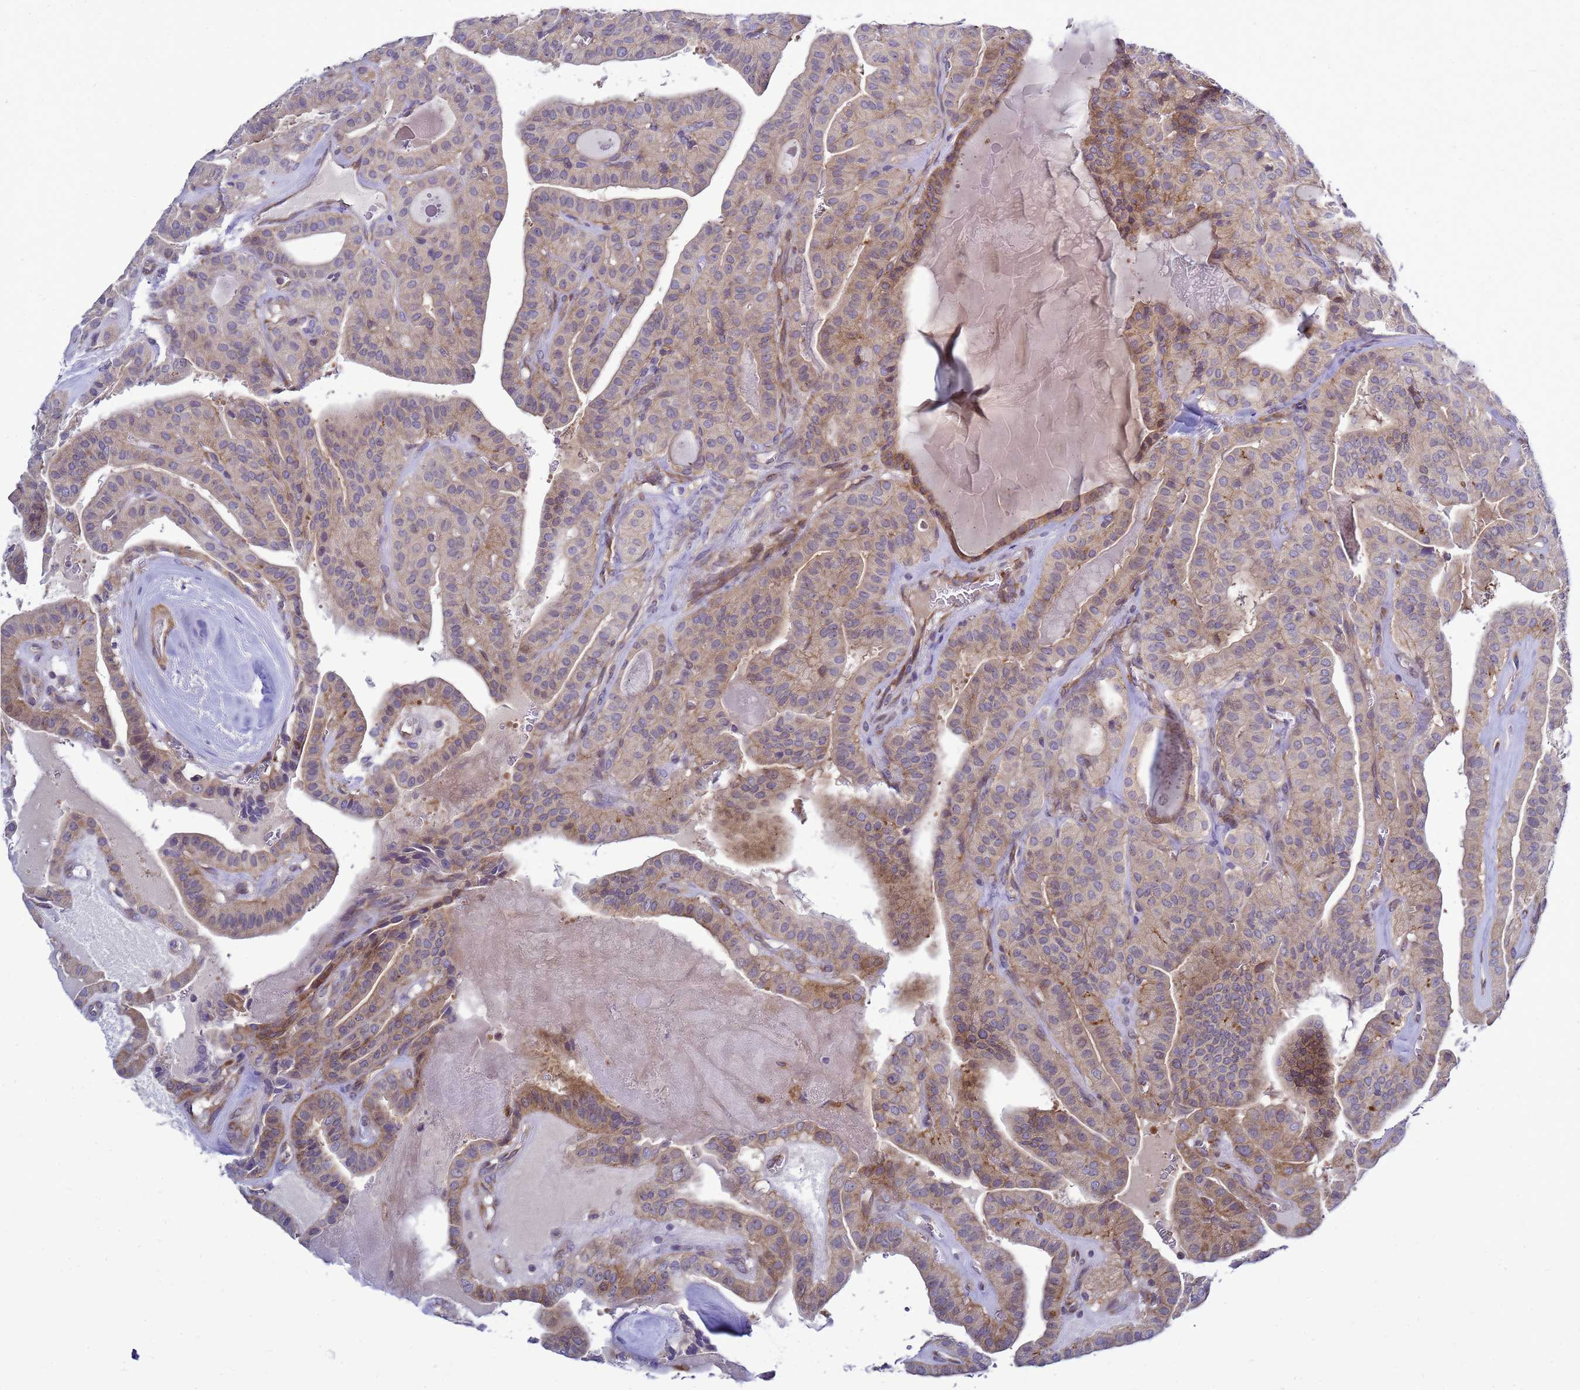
{"staining": {"intensity": "moderate", "quantity": "25%-75%", "location": "cytoplasmic/membranous"}, "tissue": "thyroid cancer", "cell_type": "Tumor cells", "image_type": "cancer", "snomed": [{"axis": "morphology", "description": "Papillary adenocarcinoma, NOS"}, {"axis": "topography", "description": "Thyroid gland"}], "caption": "A photomicrograph showing moderate cytoplasmic/membranous staining in about 25%-75% of tumor cells in papillary adenocarcinoma (thyroid), as visualized by brown immunohistochemical staining.", "gene": "MON1B", "patient": {"sex": "male", "age": 52}}